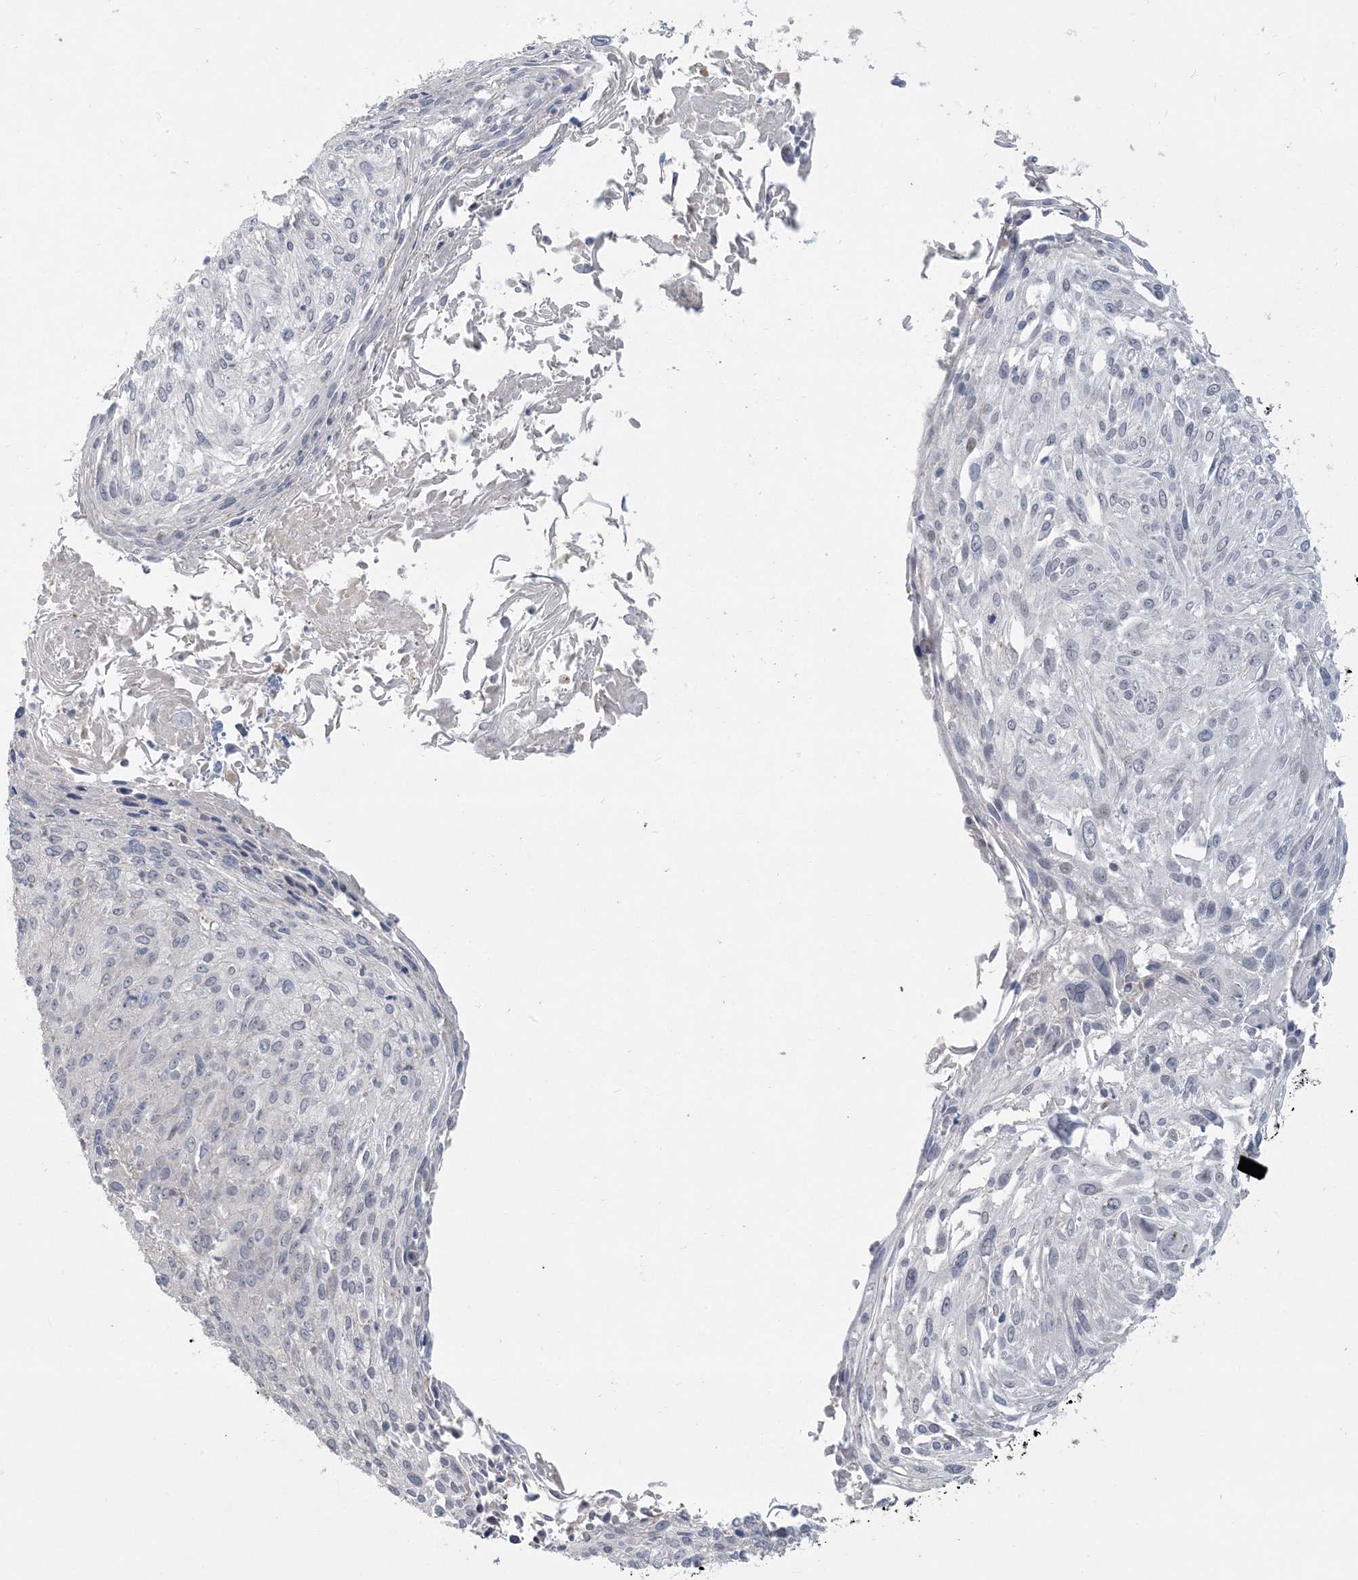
{"staining": {"intensity": "negative", "quantity": "none", "location": "none"}, "tissue": "cervical cancer", "cell_type": "Tumor cells", "image_type": "cancer", "snomed": [{"axis": "morphology", "description": "Squamous cell carcinoma, NOS"}, {"axis": "topography", "description": "Cervix"}], "caption": "A high-resolution histopathology image shows immunohistochemistry (IHC) staining of cervical squamous cell carcinoma, which exhibits no significant expression in tumor cells. The staining was performed using DAB (3,3'-diaminobenzidine) to visualize the protein expression in brown, while the nuclei were stained in blue with hematoxylin (Magnification: 20x).", "gene": "MCAT", "patient": {"sex": "female", "age": 51}}